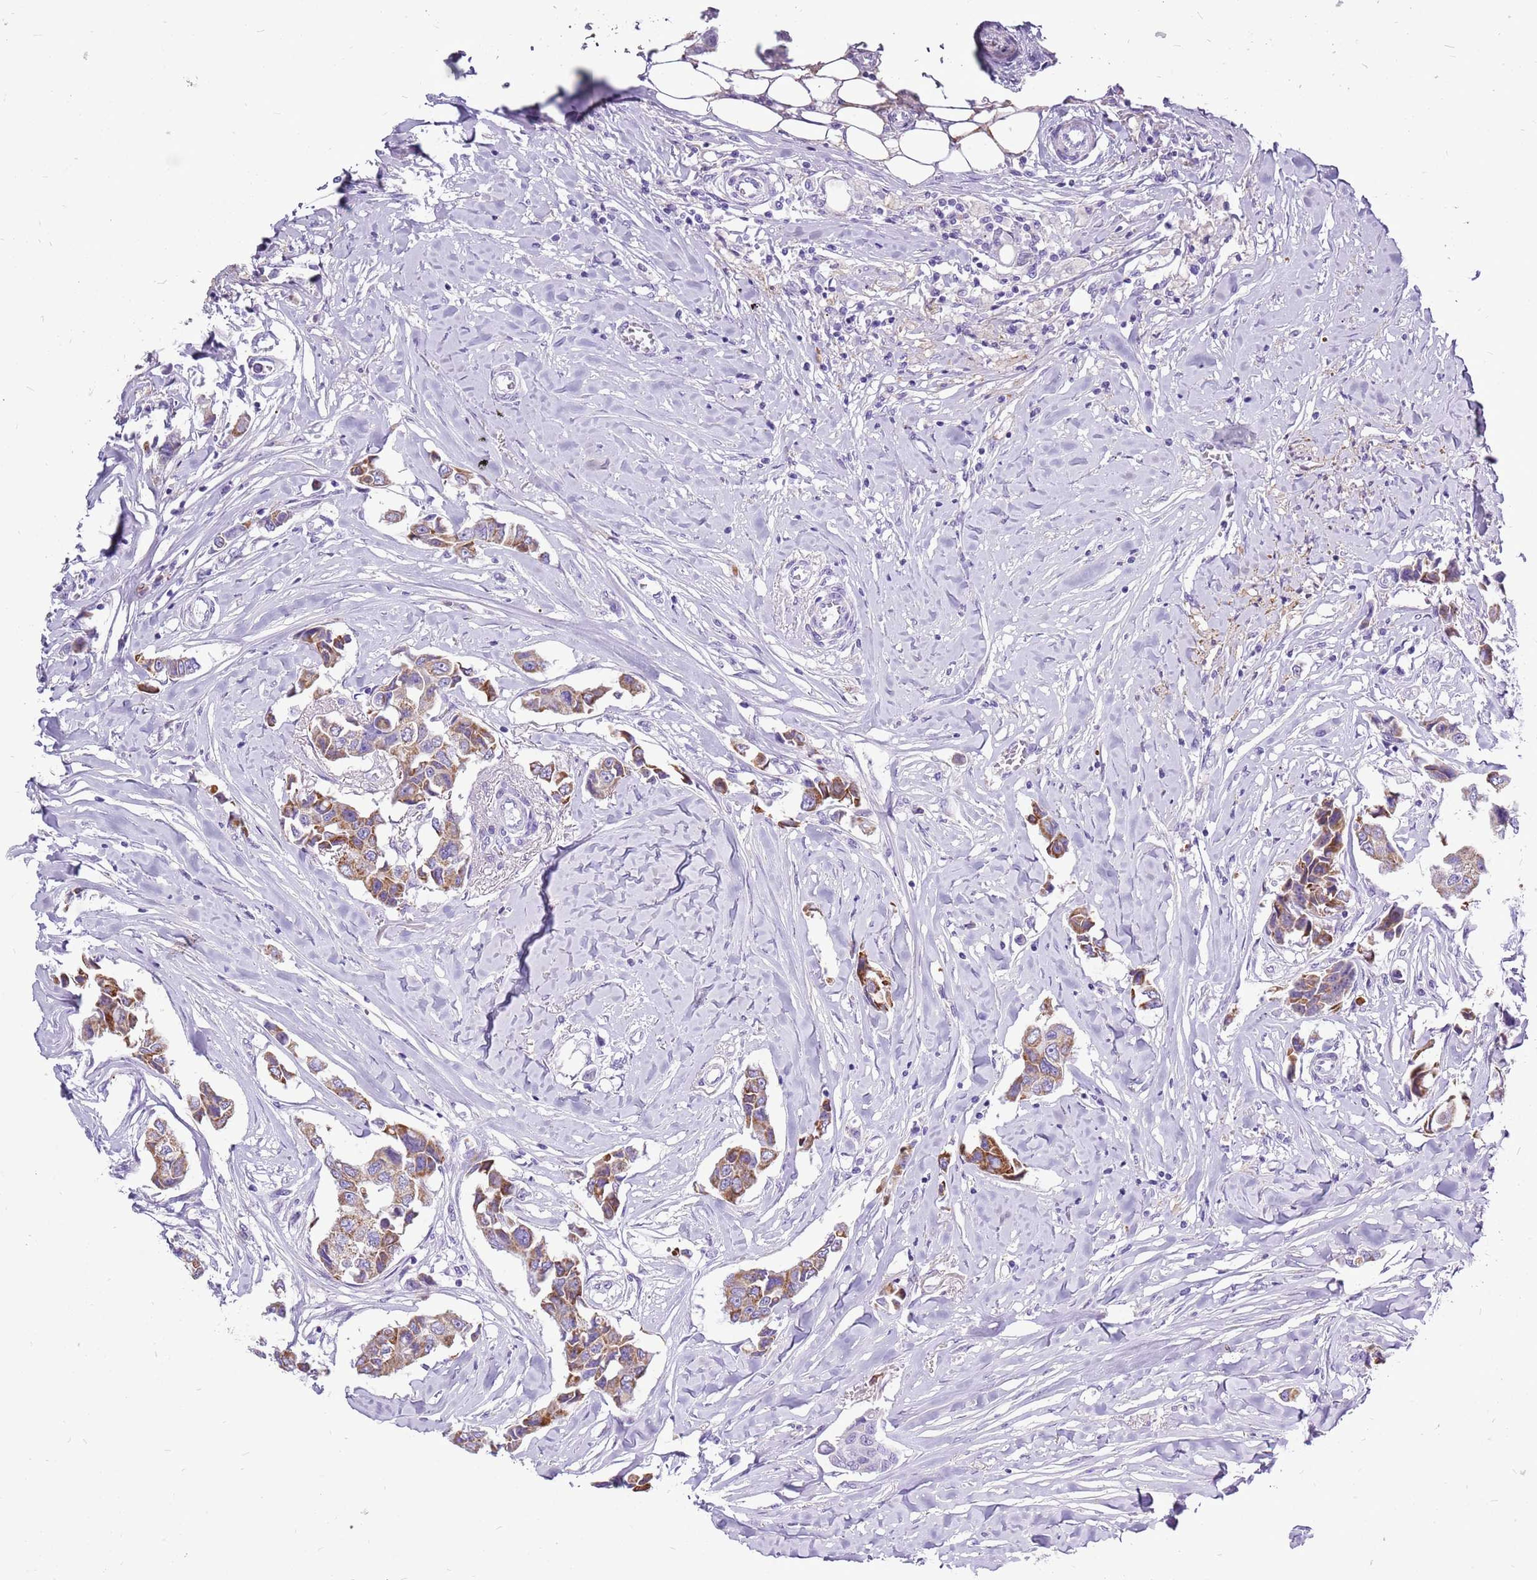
{"staining": {"intensity": "moderate", "quantity": "25%-75%", "location": "cytoplasmic/membranous"}, "tissue": "breast cancer", "cell_type": "Tumor cells", "image_type": "cancer", "snomed": [{"axis": "morphology", "description": "Duct carcinoma"}, {"axis": "topography", "description": "Breast"}], "caption": "Protein staining of breast infiltrating ductal carcinoma tissue demonstrates moderate cytoplasmic/membranous positivity in approximately 25%-75% of tumor cells.", "gene": "ACSS3", "patient": {"sex": "female", "age": 80}}